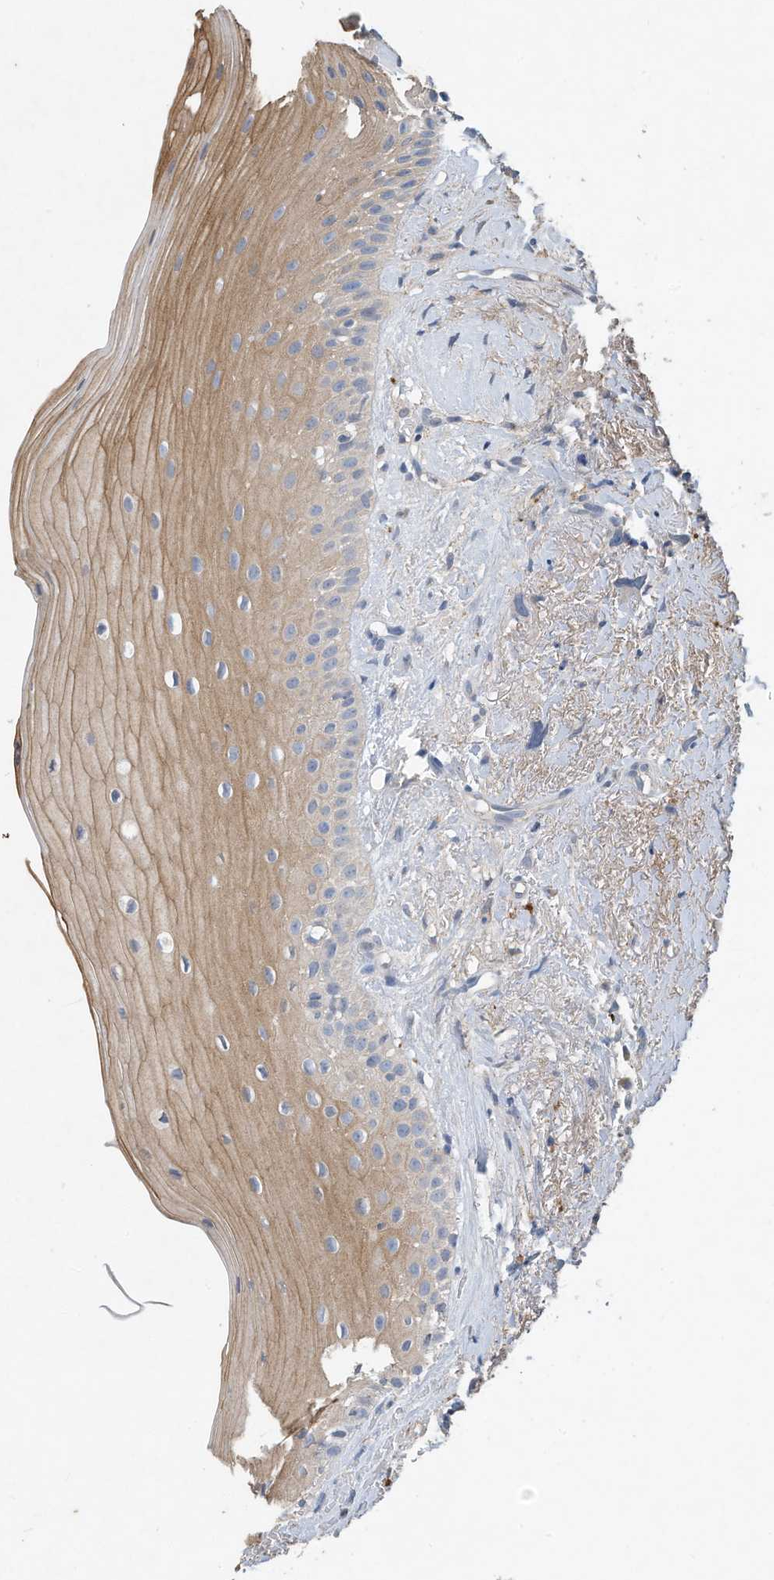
{"staining": {"intensity": "moderate", "quantity": "<25%", "location": "cytoplasmic/membranous"}, "tissue": "oral mucosa", "cell_type": "Squamous epithelial cells", "image_type": "normal", "snomed": [{"axis": "morphology", "description": "Normal tissue, NOS"}, {"axis": "topography", "description": "Oral tissue"}], "caption": "Immunohistochemical staining of normal oral mucosa displays <25% levels of moderate cytoplasmic/membranous protein staining in approximately <25% of squamous epithelial cells.", "gene": "CAPN13", "patient": {"sex": "female", "age": 63}}